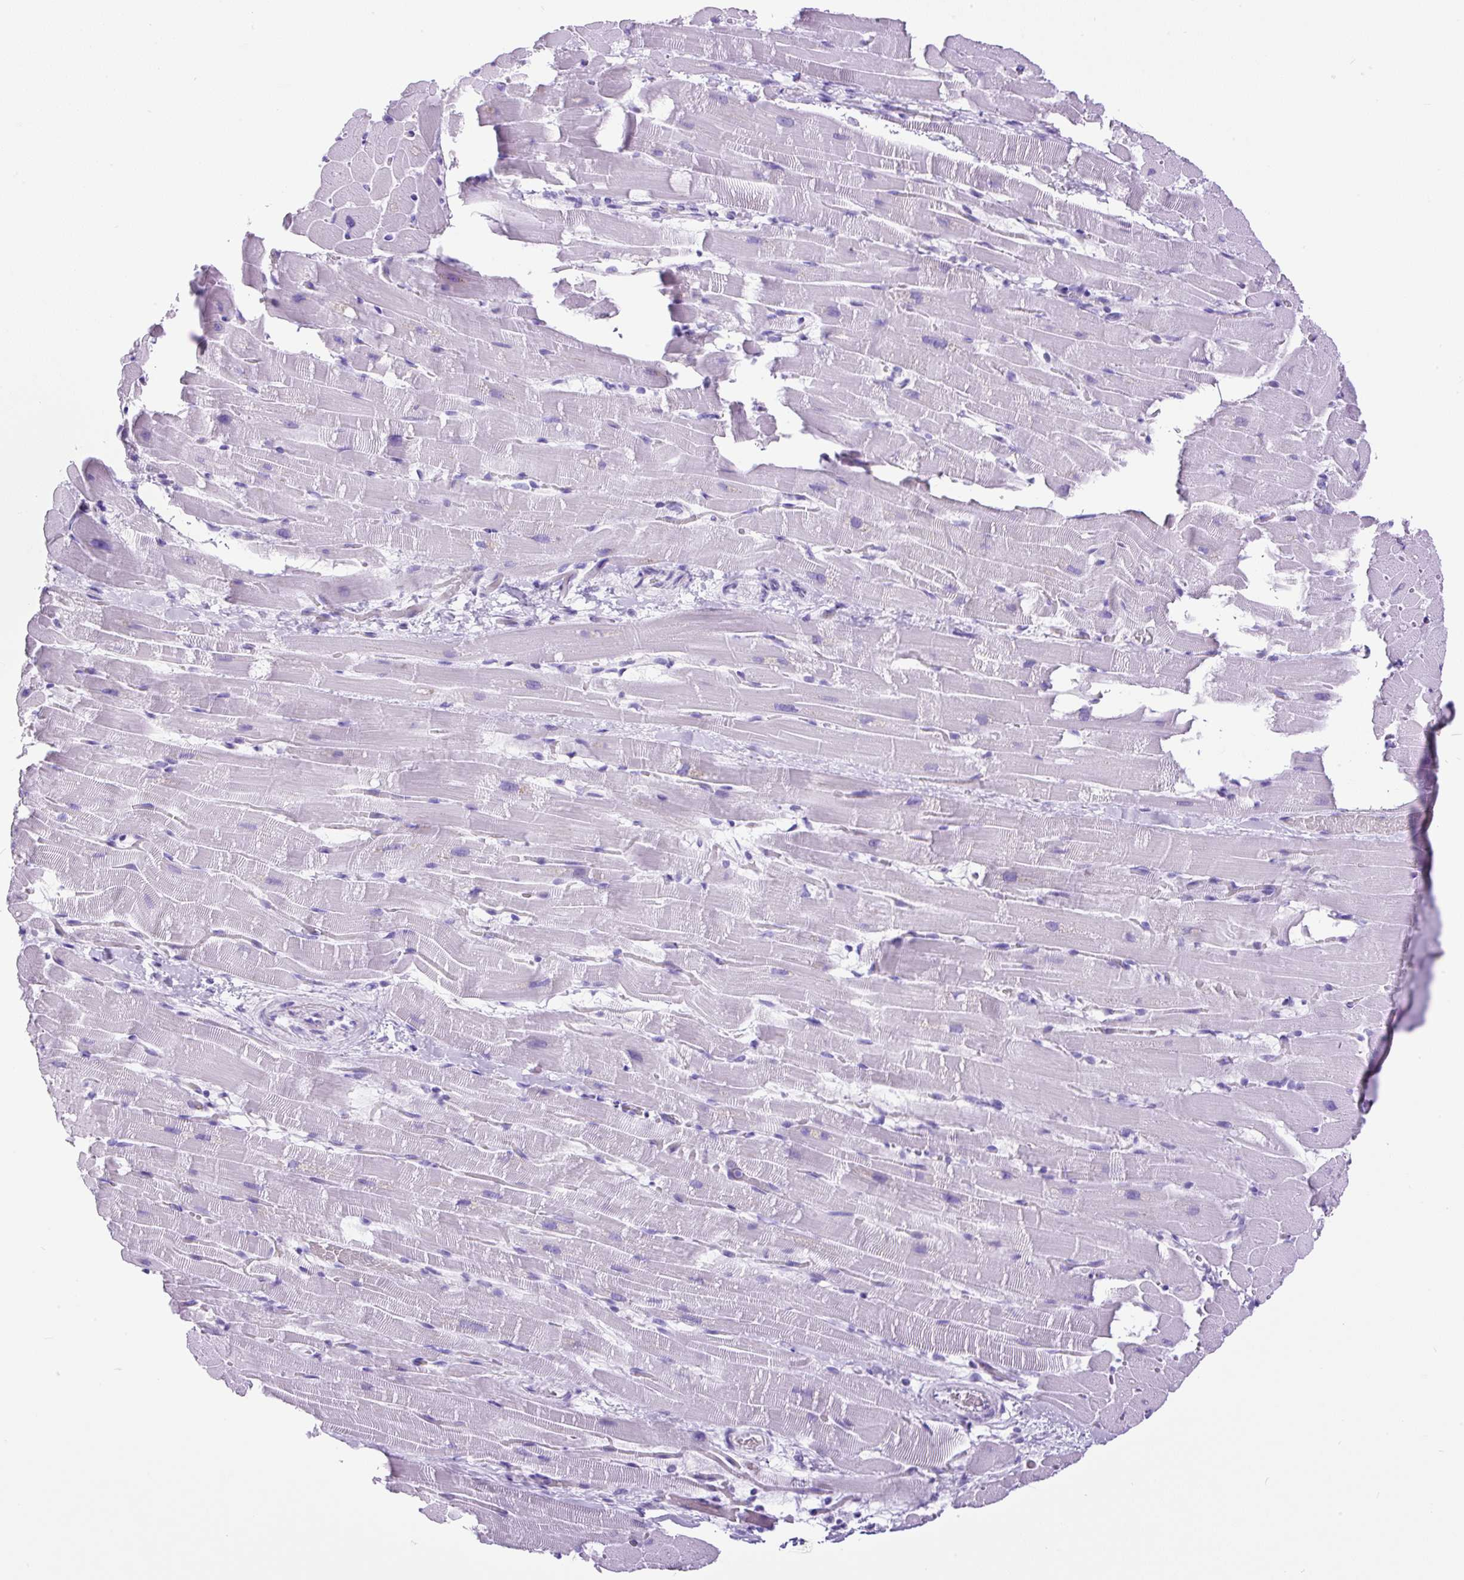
{"staining": {"intensity": "negative", "quantity": "none", "location": "none"}, "tissue": "heart muscle", "cell_type": "Cardiomyocytes", "image_type": "normal", "snomed": [{"axis": "morphology", "description": "Normal tissue, NOS"}, {"axis": "topography", "description": "Heart"}], "caption": "DAB (3,3'-diaminobenzidine) immunohistochemical staining of benign human heart muscle displays no significant staining in cardiomyocytes. Brightfield microscopy of immunohistochemistry (IHC) stained with DAB (brown) and hematoxylin (blue), captured at high magnification.", "gene": "CEL", "patient": {"sex": "male", "age": 37}}